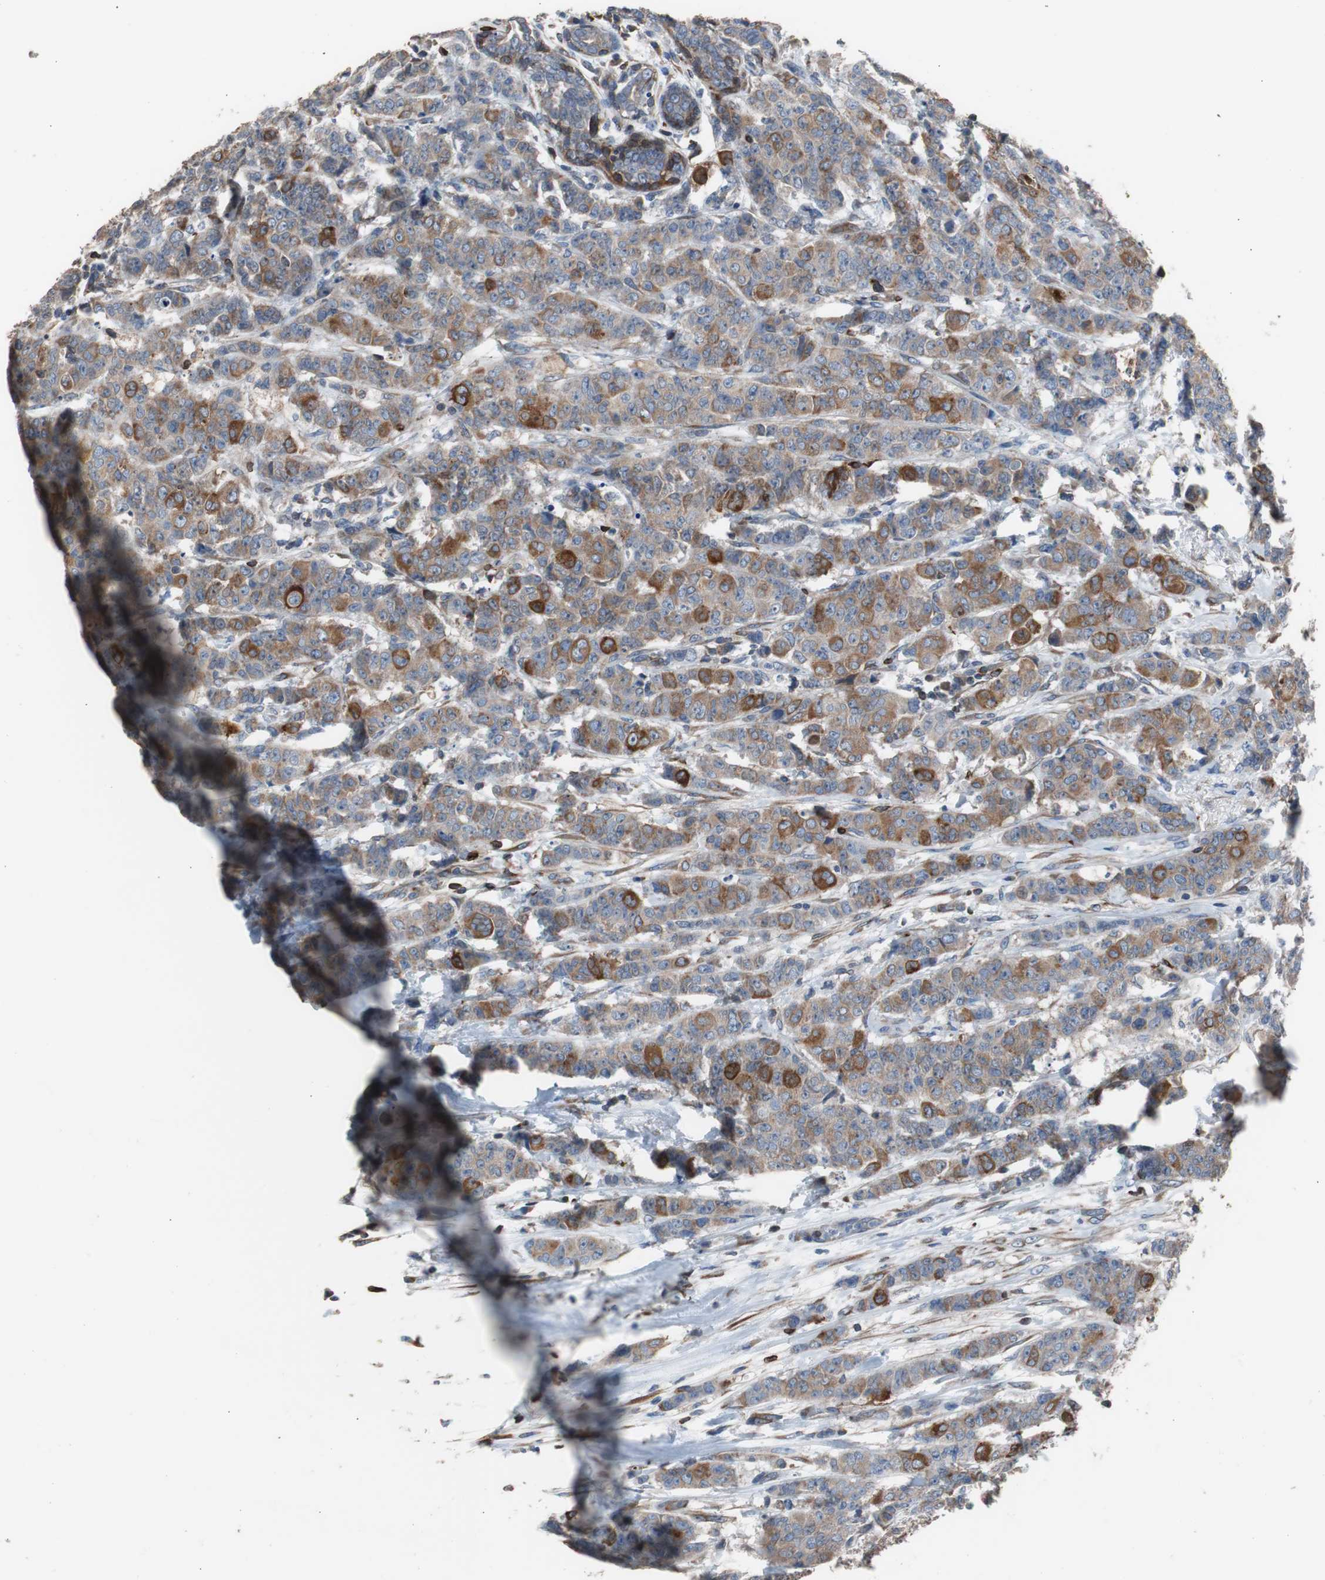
{"staining": {"intensity": "moderate", "quantity": ">75%", "location": "cytoplasmic/membranous"}, "tissue": "breast cancer", "cell_type": "Tumor cells", "image_type": "cancer", "snomed": [{"axis": "morphology", "description": "Duct carcinoma"}, {"axis": "topography", "description": "Breast"}], "caption": "Moderate cytoplasmic/membranous staining is identified in approximately >75% of tumor cells in breast cancer (intraductal carcinoma).", "gene": "PBXIP1", "patient": {"sex": "female", "age": 40}}